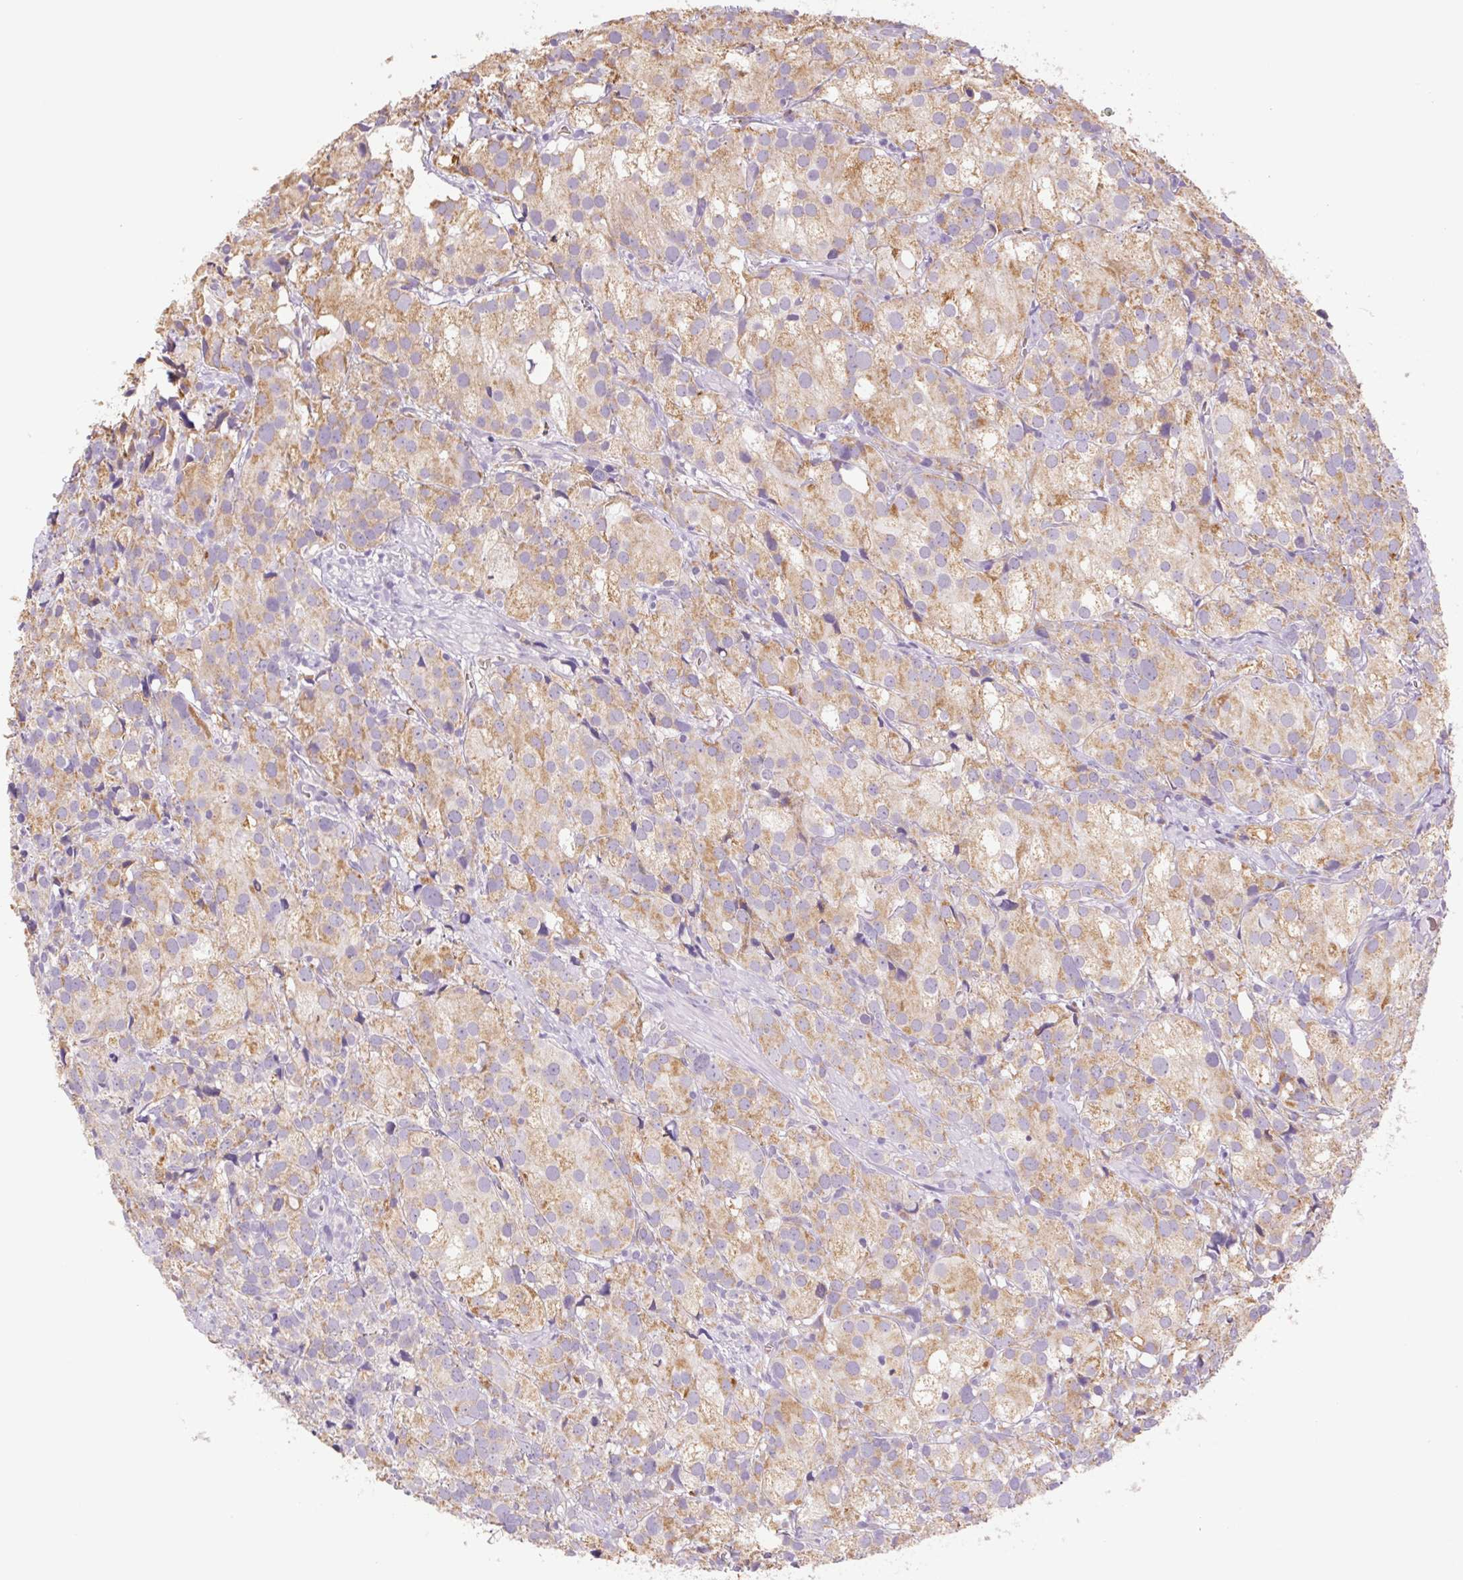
{"staining": {"intensity": "moderate", "quantity": ">75%", "location": "cytoplasmic/membranous"}, "tissue": "prostate cancer", "cell_type": "Tumor cells", "image_type": "cancer", "snomed": [{"axis": "morphology", "description": "Adenocarcinoma, High grade"}, {"axis": "topography", "description": "Prostate"}], "caption": "An IHC photomicrograph of neoplastic tissue is shown. Protein staining in brown shows moderate cytoplasmic/membranous positivity in prostate high-grade adenocarcinoma within tumor cells.", "gene": "IGFL3", "patient": {"sex": "male", "age": 86}}